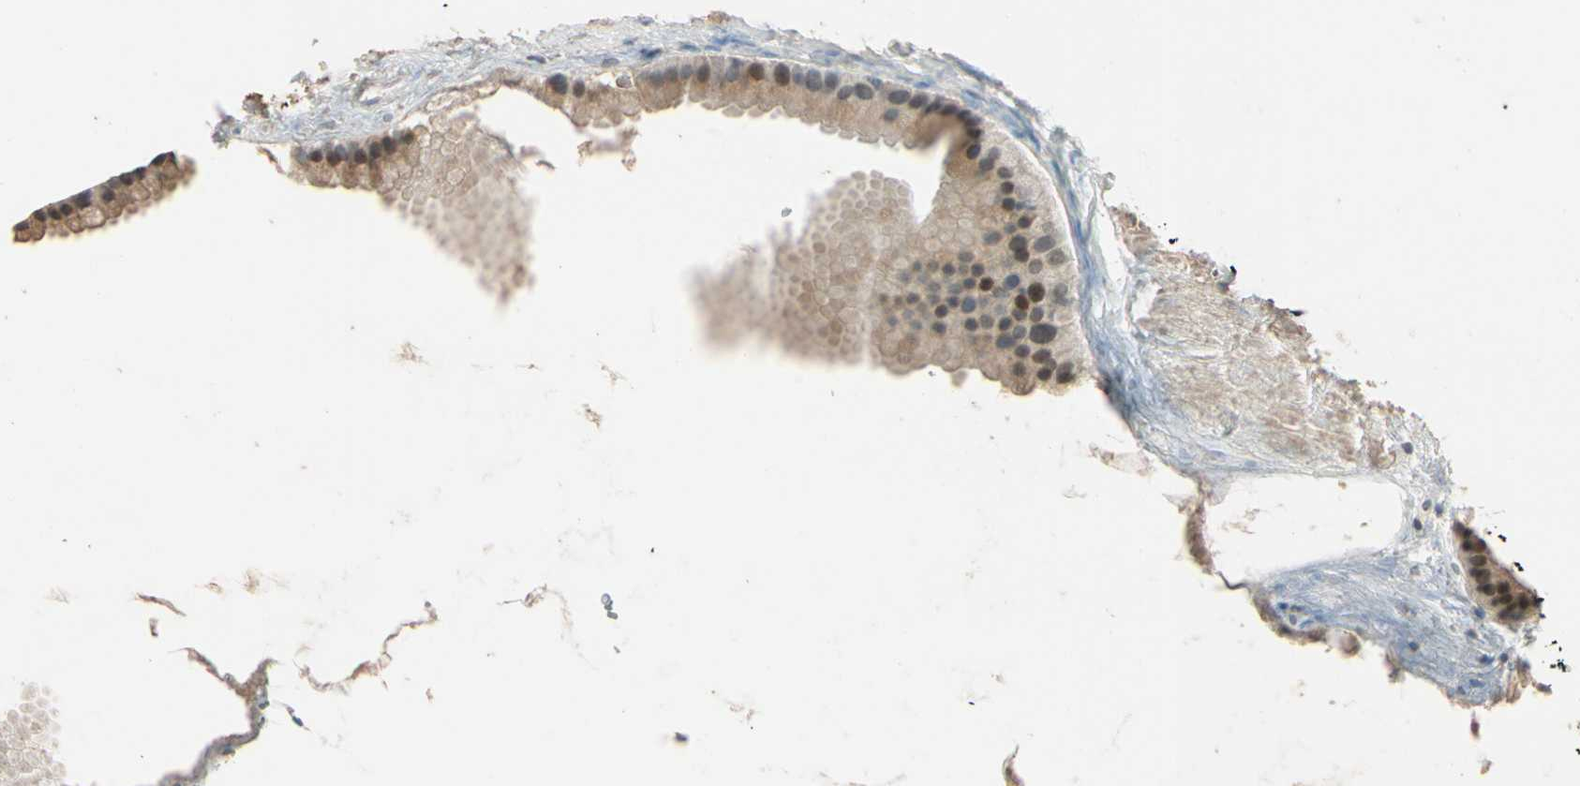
{"staining": {"intensity": "weak", "quantity": ">75%", "location": "cytoplasmic/membranous,nuclear"}, "tissue": "gallbladder", "cell_type": "Glandular cells", "image_type": "normal", "snomed": [{"axis": "morphology", "description": "Normal tissue, NOS"}, {"axis": "topography", "description": "Gallbladder"}], "caption": "Immunohistochemical staining of benign gallbladder displays >75% levels of weak cytoplasmic/membranous,nuclear protein positivity in approximately >75% of glandular cells.", "gene": "TASOR", "patient": {"sex": "female", "age": 64}}